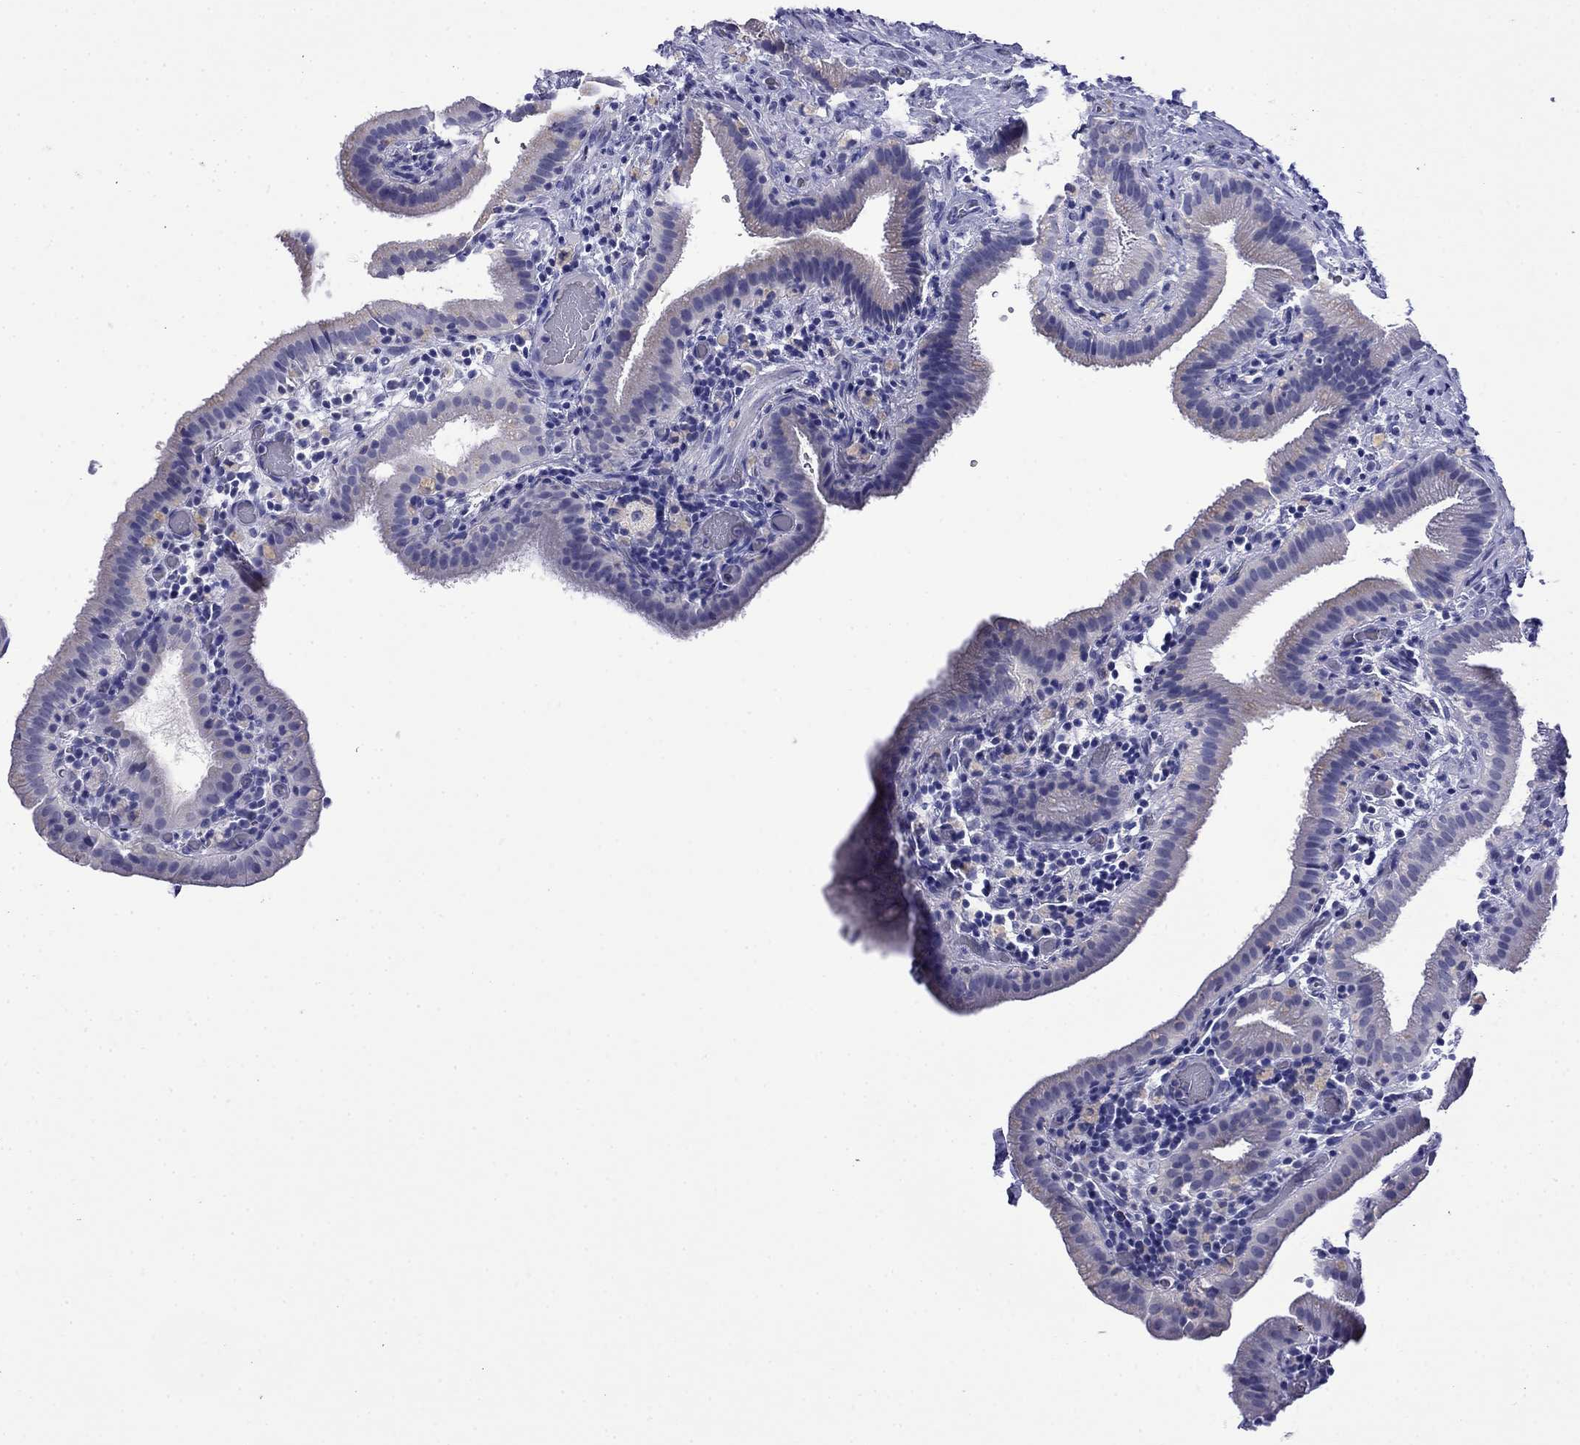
{"staining": {"intensity": "negative", "quantity": "none", "location": "none"}, "tissue": "gallbladder", "cell_type": "Glandular cells", "image_type": "normal", "snomed": [{"axis": "morphology", "description": "Normal tissue, NOS"}, {"axis": "topography", "description": "Gallbladder"}], "caption": "This is a histopathology image of immunohistochemistry (IHC) staining of unremarkable gallbladder, which shows no expression in glandular cells.", "gene": "MYO15A", "patient": {"sex": "male", "age": 62}}